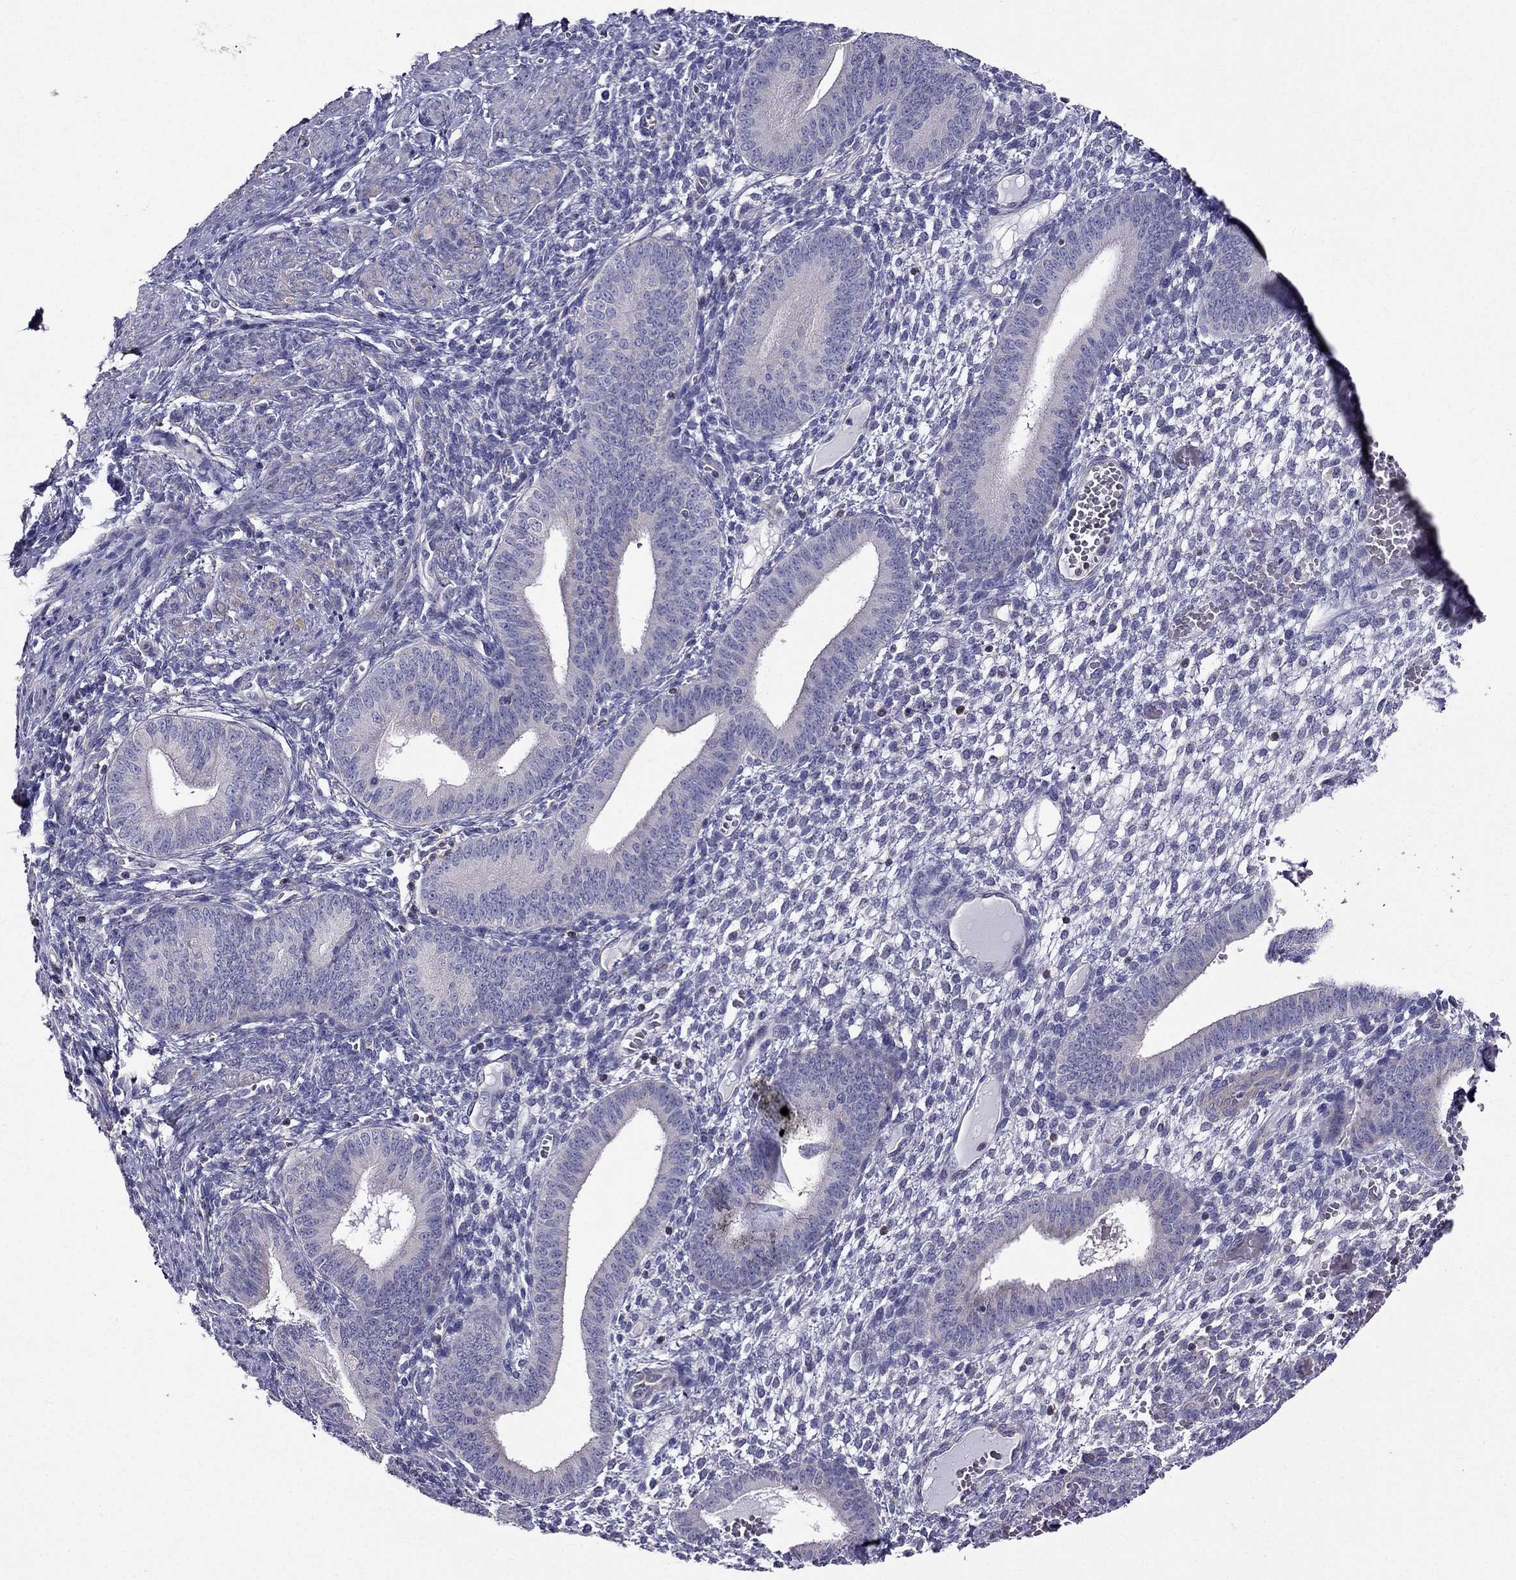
{"staining": {"intensity": "negative", "quantity": "none", "location": "none"}, "tissue": "endometrium", "cell_type": "Cells in endometrial stroma", "image_type": "normal", "snomed": [{"axis": "morphology", "description": "Normal tissue, NOS"}, {"axis": "topography", "description": "Endometrium"}], "caption": "Human endometrium stained for a protein using immunohistochemistry displays no staining in cells in endometrial stroma.", "gene": "AAK1", "patient": {"sex": "female", "age": 42}}